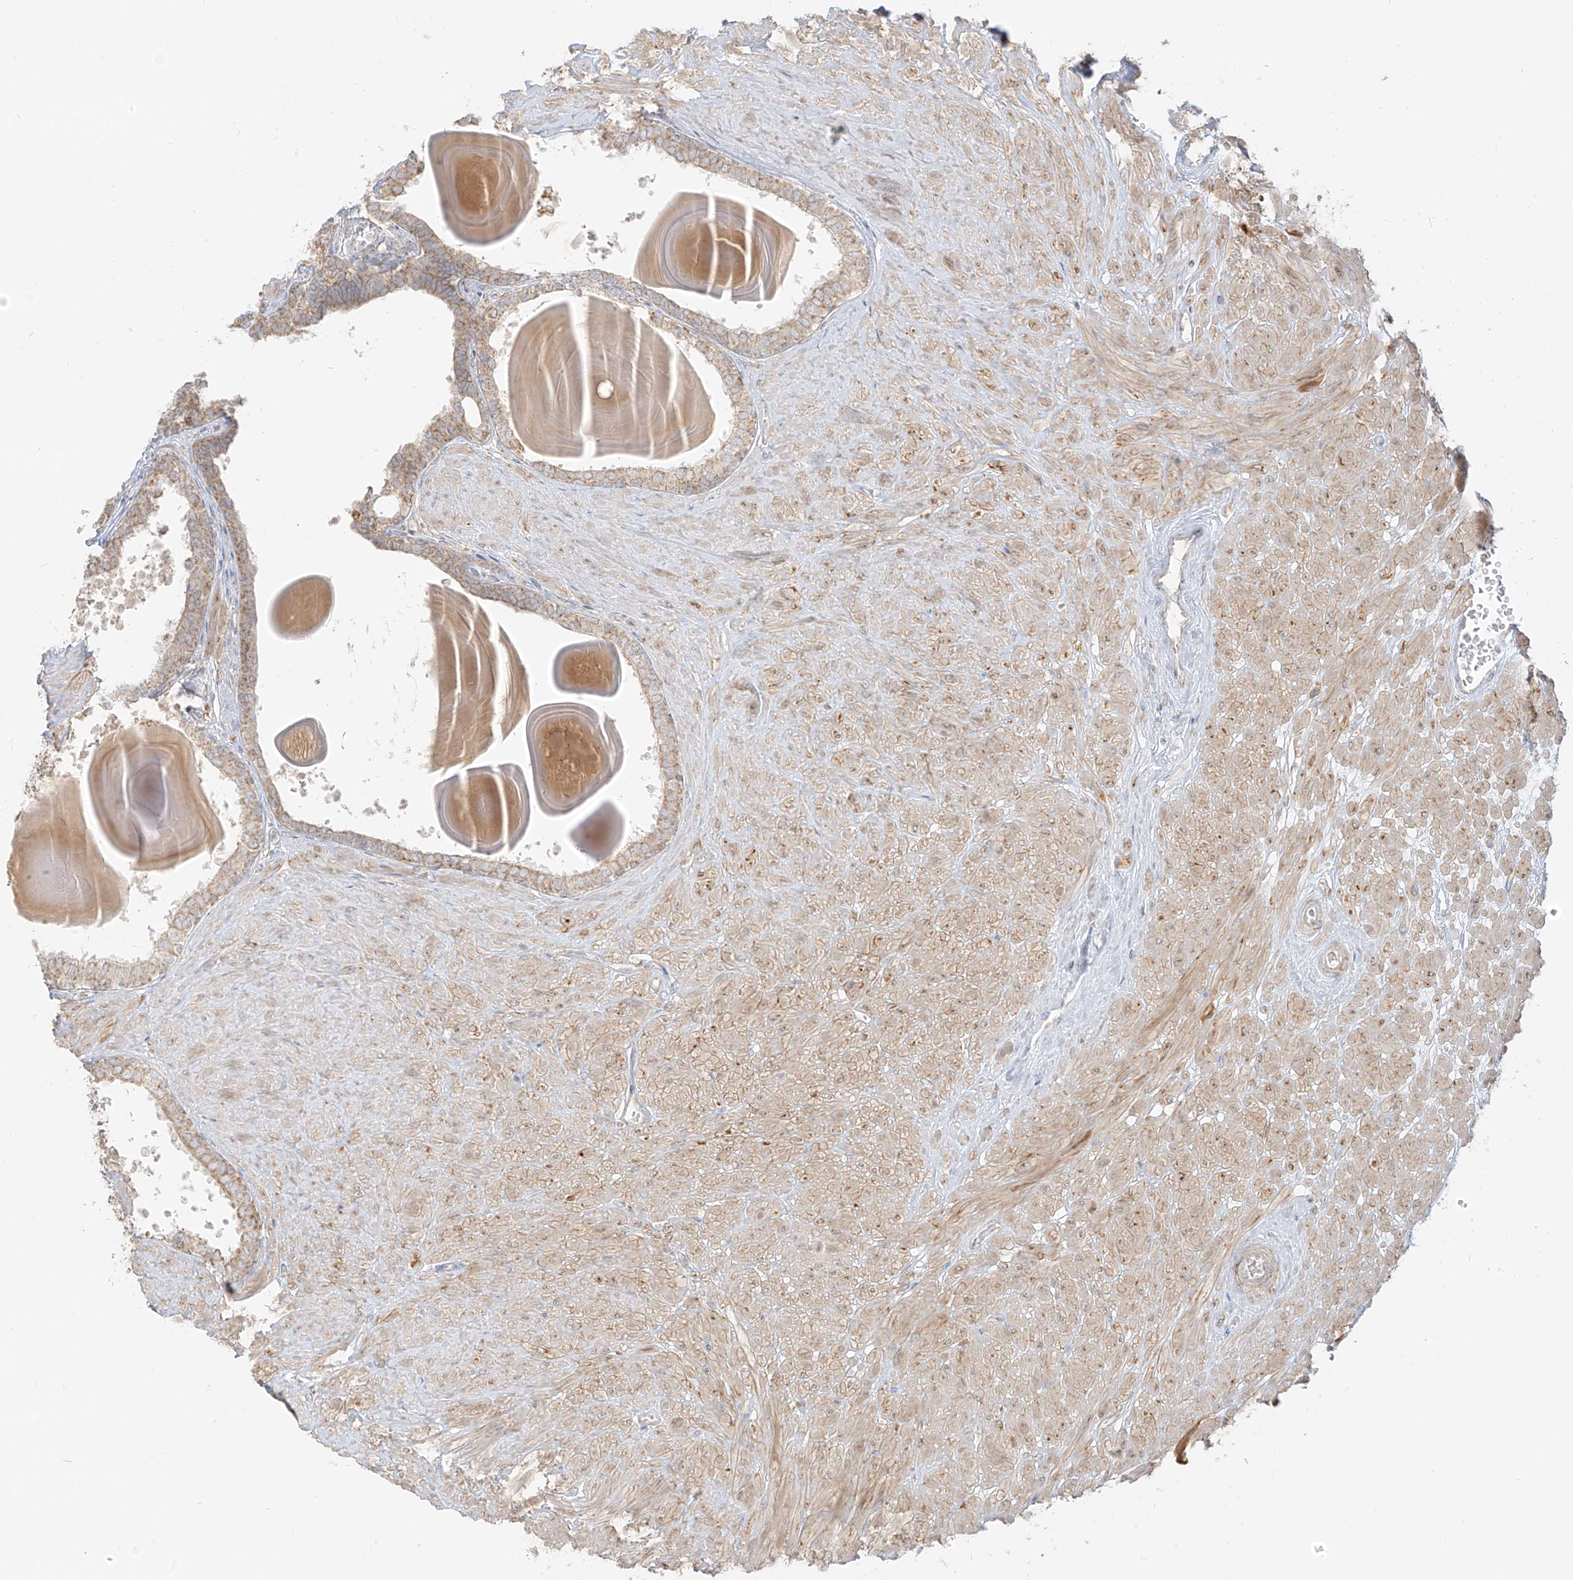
{"staining": {"intensity": "moderate", "quantity": "25%-75%", "location": "cytoplasmic/membranous"}, "tissue": "prostate", "cell_type": "Glandular cells", "image_type": "normal", "snomed": [{"axis": "morphology", "description": "Normal tissue, NOS"}, {"axis": "topography", "description": "Prostate"}], "caption": "IHC image of normal human prostate stained for a protein (brown), which shows medium levels of moderate cytoplasmic/membranous positivity in about 25%-75% of glandular cells.", "gene": "ZIM3", "patient": {"sex": "male", "age": 48}}